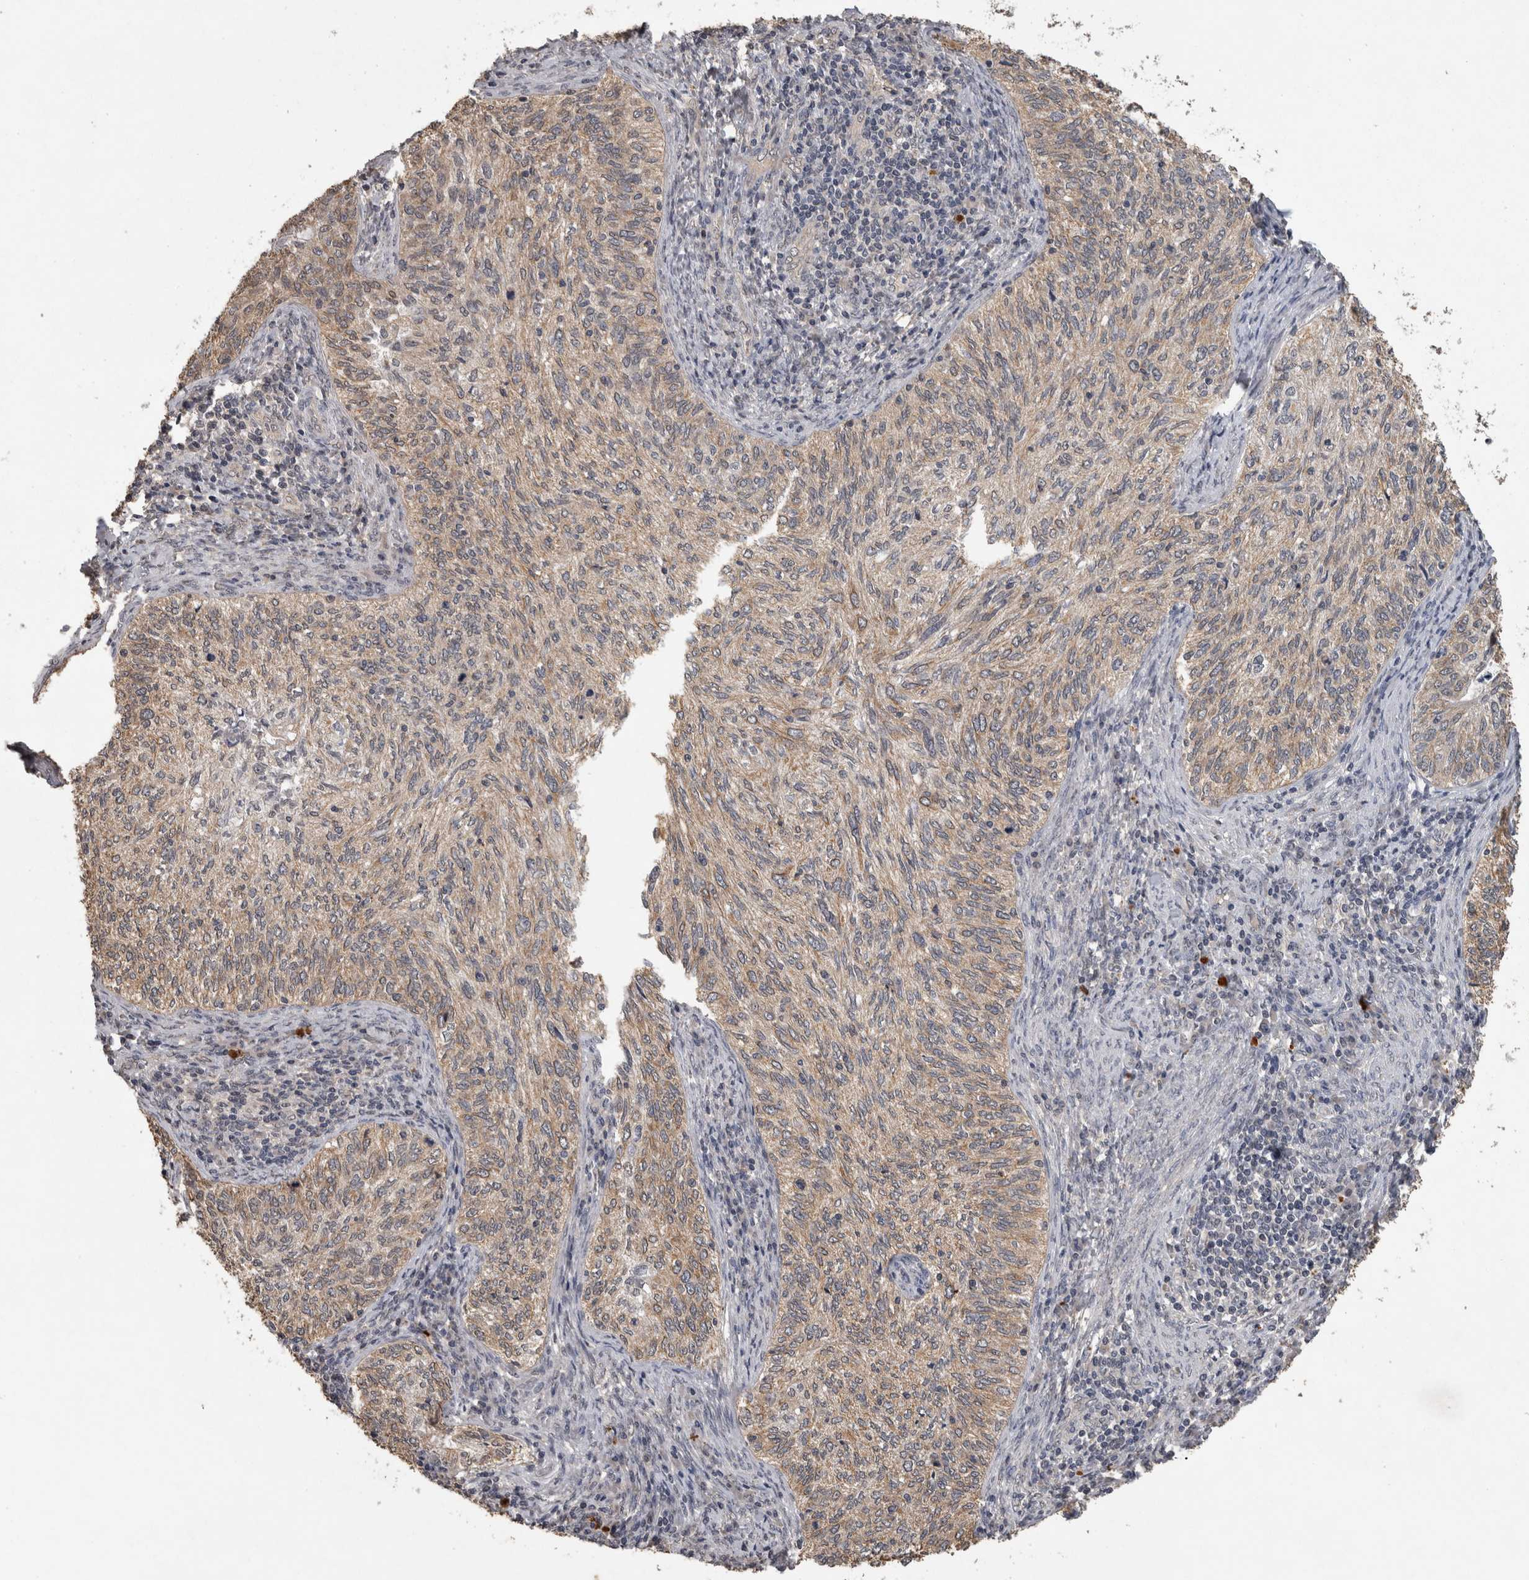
{"staining": {"intensity": "weak", "quantity": "25%-75%", "location": "cytoplasmic/membranous"}, "tissue": "cervical cancer", "cell_type": "Tumor cells", "image_type": "cancer", "snomed": [{"axis": "morphology", "description": "Squamous cell carcinoma, NOS"}, {"axis": "topography", "description": "Cervix"}], "caption": "This photomicrograph displays IHC staining of human squamous cell carcinoma (cervical), with low weak cytoplasmic/membranous positivity in about 25%-75% of tumor cells.", "gene": "RHPN1", "patient": {"sex": "female", "age": 30}}